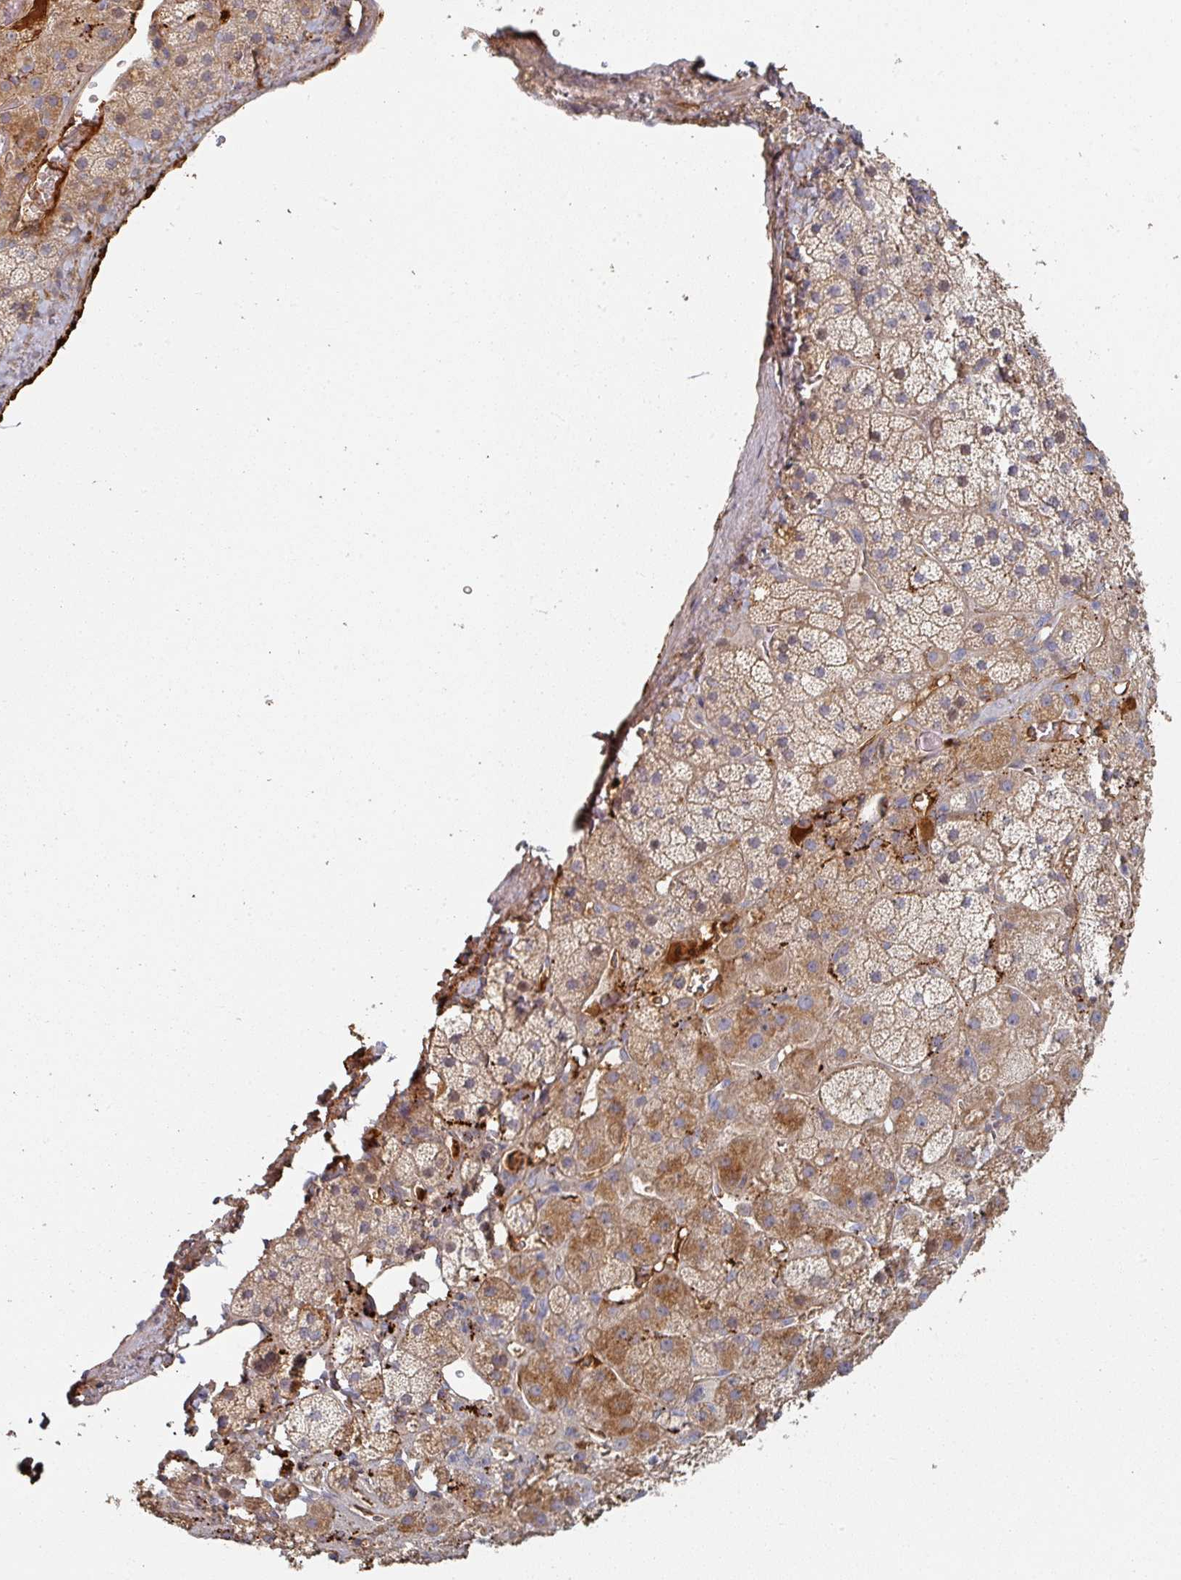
{"staining": {"intensity": "moderate", "quantity": ">75%", "location": "cytoplasmic/membranous"}, "tissue": "adrenal gland", "cell_type": "Glandular cells", "image_type": "normal", "snomed": [{"axis": "morphology", "description": "Normal tissue, NOS"}, {"axis": "topography", "description": "Adrenal gland"}], "caption": "A high-resolution photomicrograph shows IHC staining of normal adrenal gland, which demonstrates moderate cytoplasmic/membranous expression in about >75% of glandular cells. (brown staining indicates protein expression, while blue staining denotes nuclei).", "gene": "ENSG00000249773", "patient": {"sex": "male", "age": 57}}